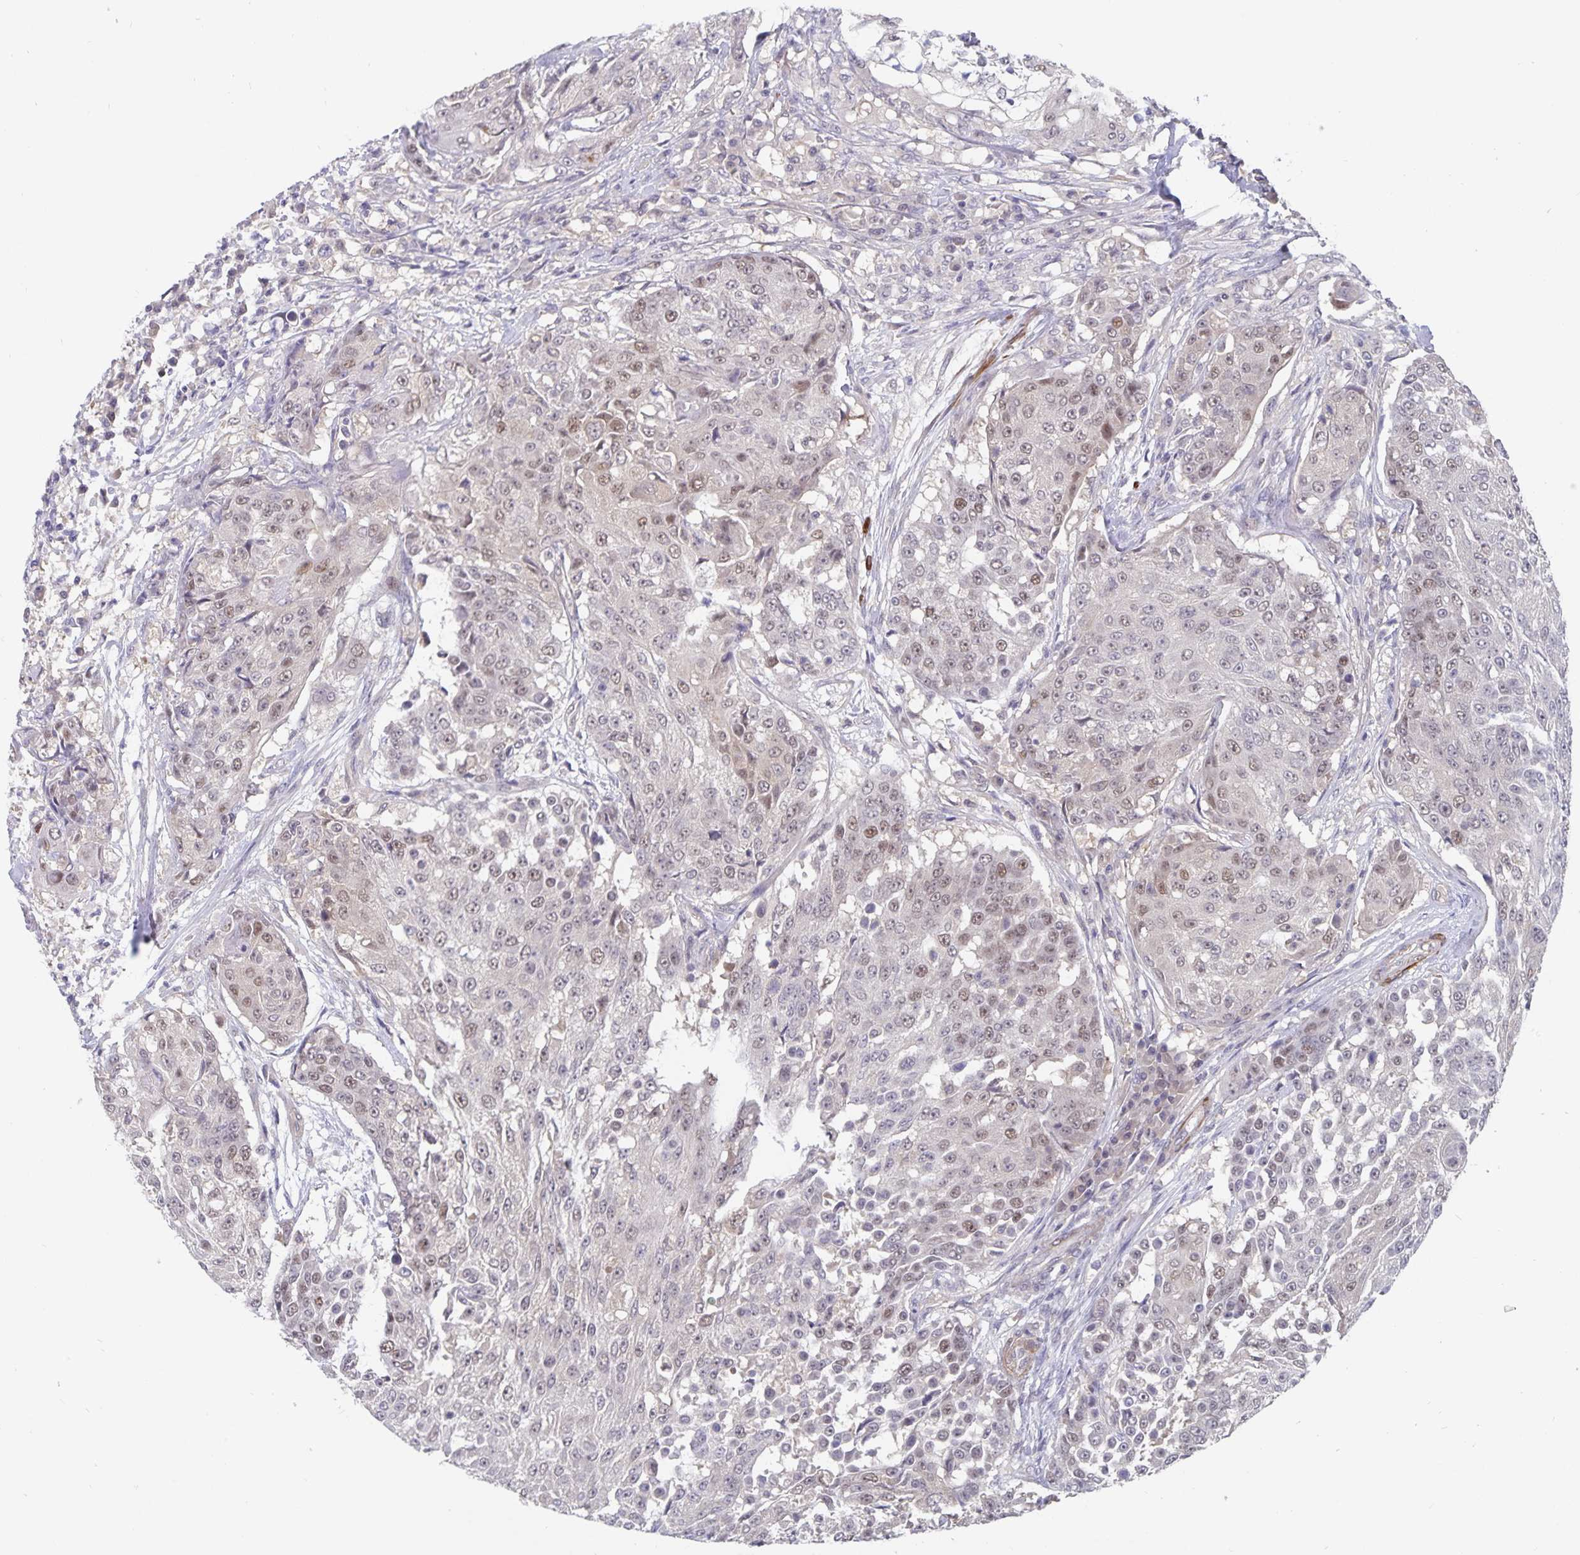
{"staining": {"intensity": "weak", "quantity": "25%-75%", "location": "nuclear"}, "tissue": "urothelial cancer", "cell_type": "Tumor cells", "image_type": "cancer", "snomed": [{"axis": "morphology", "description": "Urothelial carcinoma, High grade"}, {"axis": "topography", "description": "Urinary bladder"}], "caption": "High-magnification brightfield microscopy of high-grade urothelial carcinoma stained with DAB (brown) and counterstained with hematoxylin (blue). tumor cells exhibit weak nuclear staining is appreciated in approximately25%-75% of cells.", "gene": "BAG6", "patient": {"sex": "female", "age": 63}}